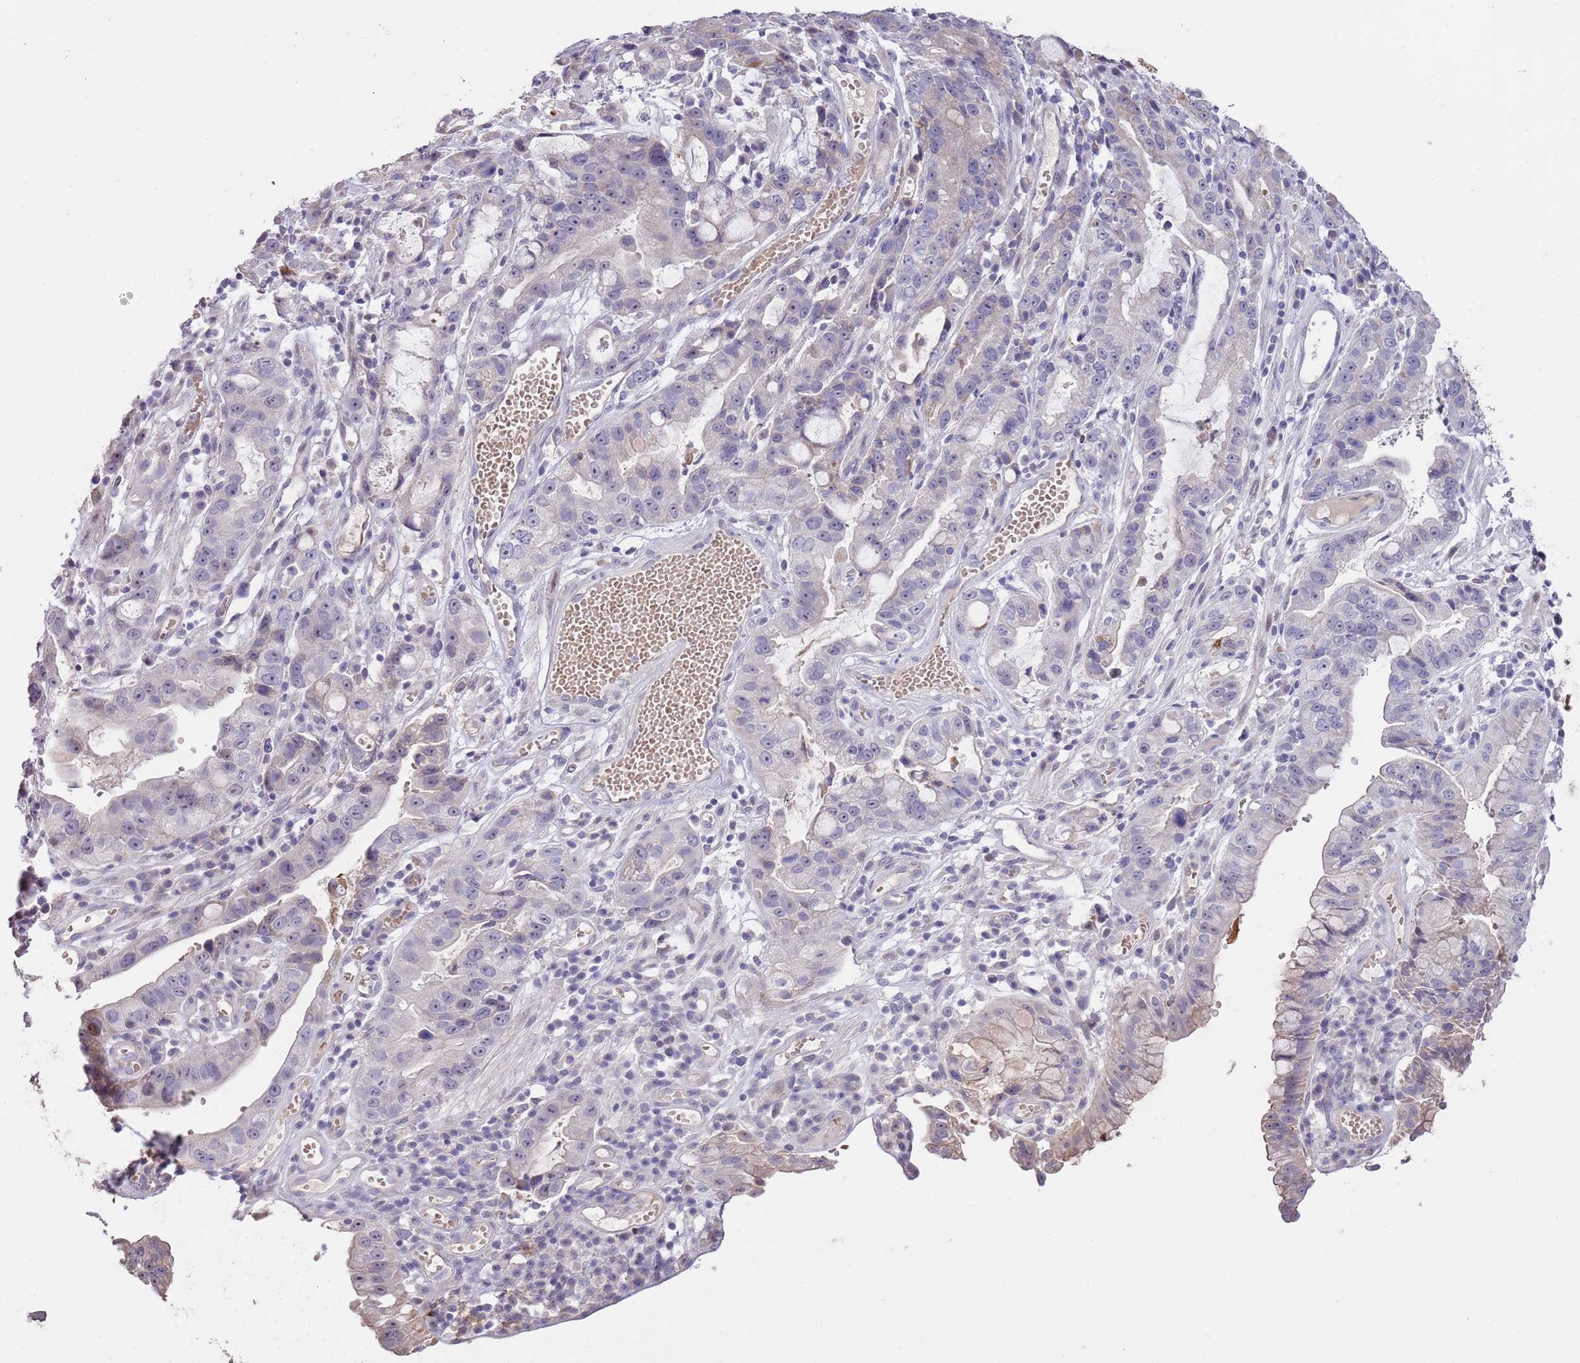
{"staining": {"intensity": "weak", "quantity": "<25%", "location": "cytoplasmic/membranous"}, "tissue": "stomach cancer", "cell_type": "Tumor cells", "image_type": "cancer", "snomed": [{"axis": "morphology", "description": "Adenocarcinoma, NOS"}, {"axis": "topography", "description": "Stomach"}], "caption": "High magnification brightfield microscopy of stomach cancer (adenocarcinoma) stained with DAB (3,3'-diaminobenzidine) (brown) and counterstained with hematoxylin (blue): tumor cells show no significant expression.", "gene": "AP1S2", "patient": {"sex": "male", "age": 55}}